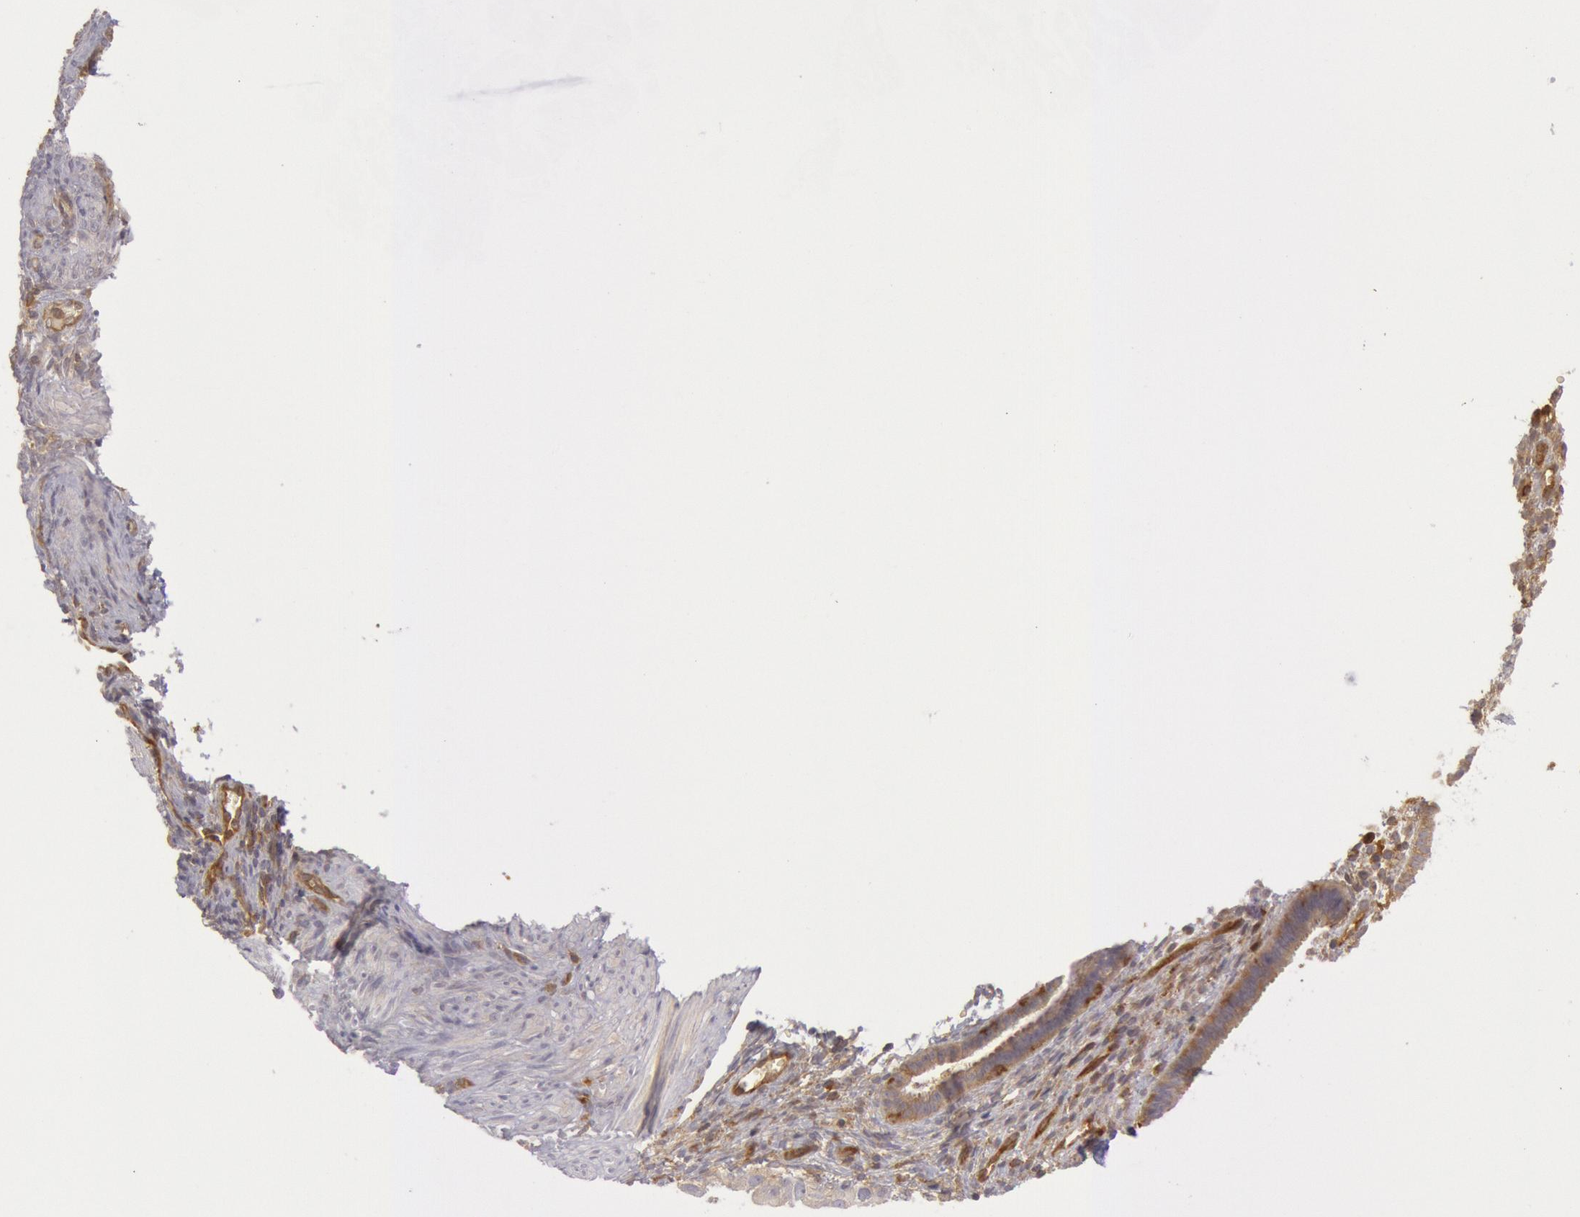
{"staining": {"intensity": "moderate", "quantity": "25%-75%", "location": "cytoplasmic/membranous"}, "tissue": "endometrium", "cell_type": "Cells in endometrial stroma", "image_type": "normal", "snomed": [{"axis": "morphology", "description": "Normal tissue, NOS"}, {"axis": "topography", "description": "Endometrium"}], "caption": "IHC of unremarkable endometrium demonstrates medium levels of moderate cytoplasmic/membranous staining in approximately 25%-75% of cells in endometrial stroma.", "gene": "IKBKB", "patient": {"sex": "female", "age": 72}}